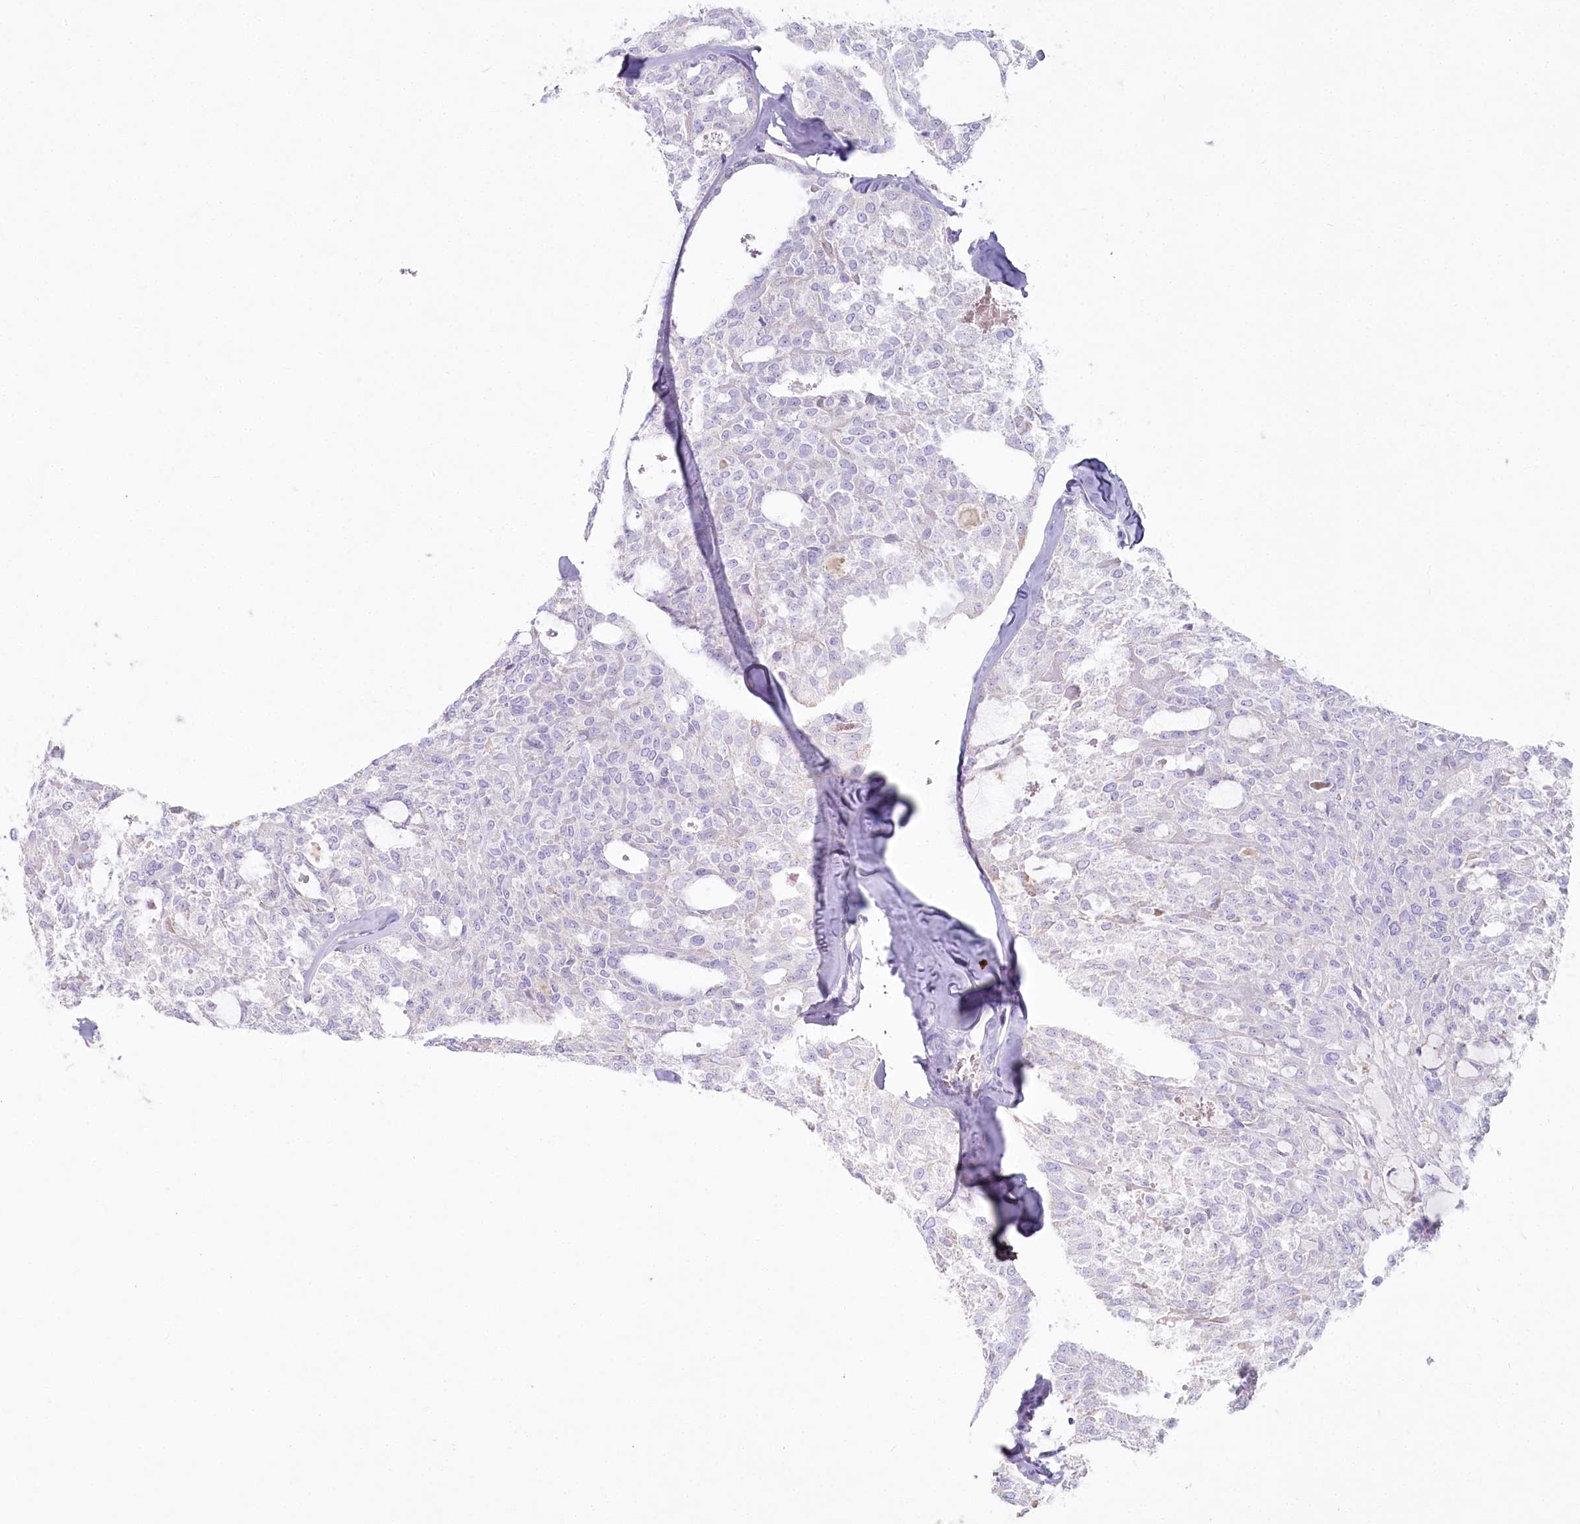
{"staining": {"intensity": "negative", "quantity": "none", "location": "none"}, "tissue": "thyroid cancer", "cell_type": "Tumor cells", "image_type": "cancer", "snomed": [{"axis": "morphology", "description": "Follicular adenoma carcinoma, NOS"}, {"axis": "topography", "description": "Thyroid gland"}], "caption": "A high-resolution photomicrograph shows IHC staining of thyroid follicular adenoma carcinoma, which displays no significant positivity in tumor cells.", "gene": "IFIT5", "patient": {"sex": "male", "age": 75}}